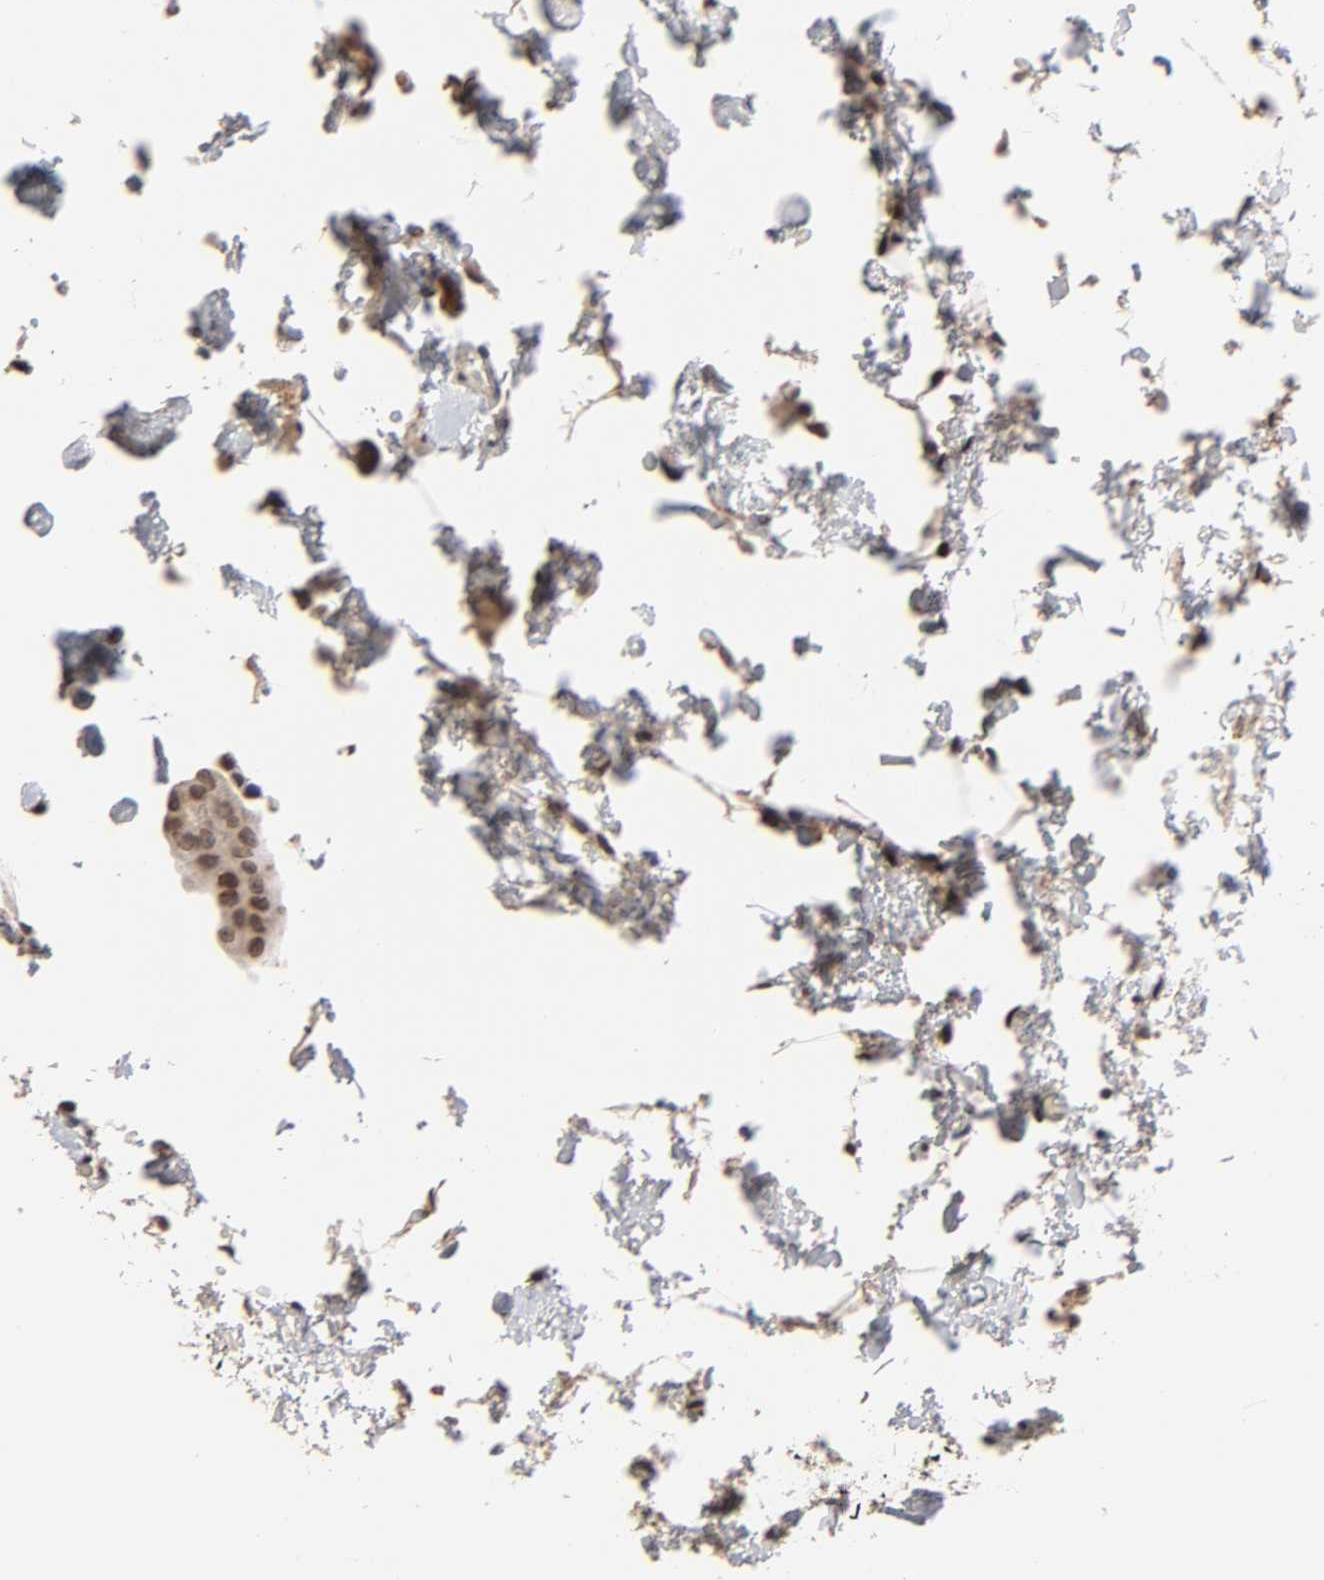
{"staining": {"intensity": "strong", "quantity": ">75%", "location": "cytoplasmic/membranous,nuclear"}, "tissue": "urothelial cancer", "cell_type": "Tumor cells", "image_type": "cancer", "snomed": [{"axis": "morphology", "description": "Urothelial carcinoma, Low grade"}, {"axis": "topography", "description": "Urinary bladder"}], "caption": "Immunohistochemistry (IHC) of human low-grade urothelial carcinoma exhibits high levels of strong cytoplasmic/membranous and nuclear expression in about >75% of tumor cells.", "gene": "CPN2", "patient": {"sex": "female", "age": 60}}